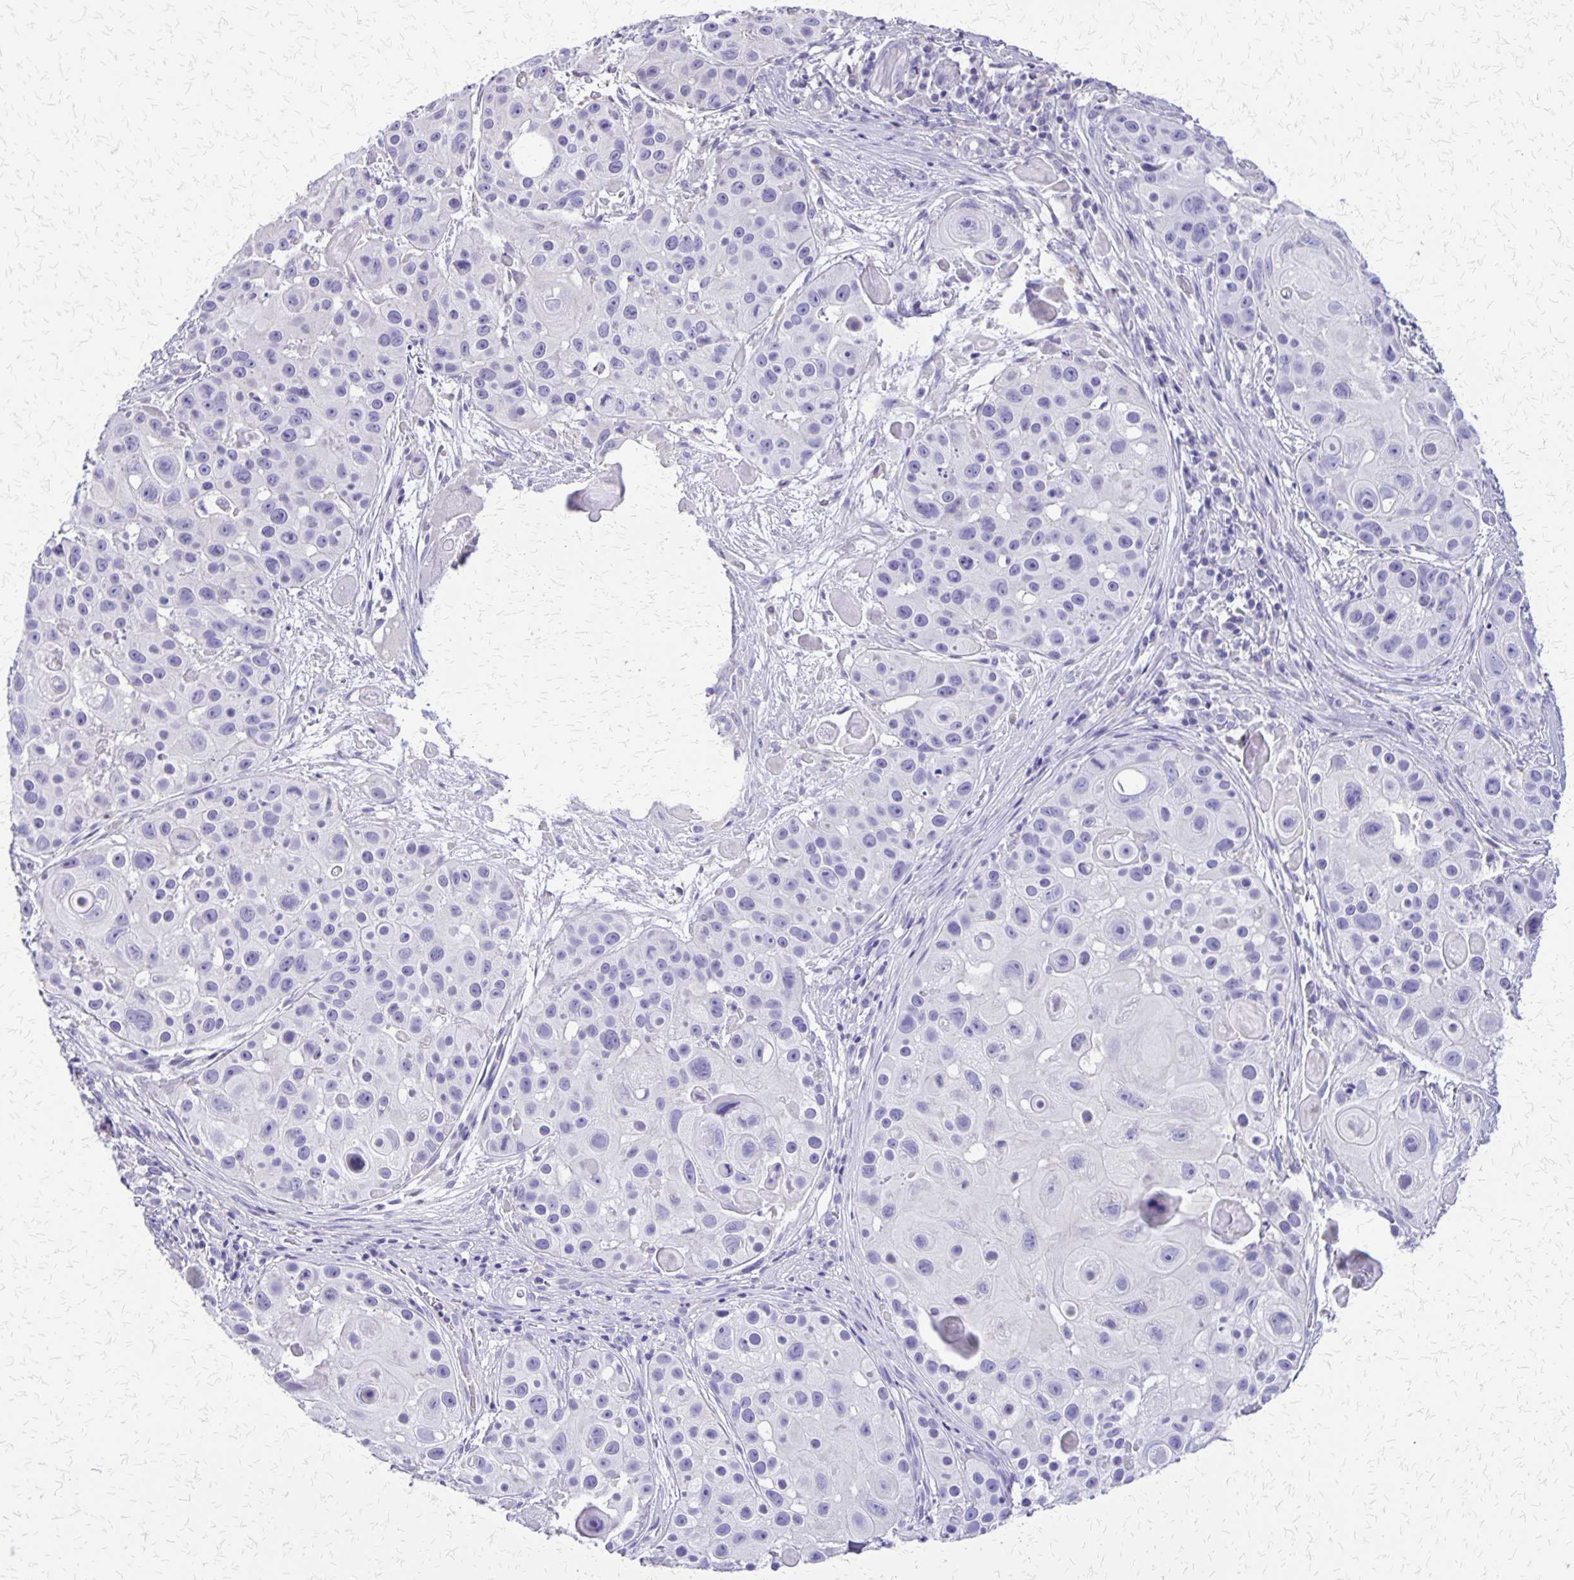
{"staining": {"intensity": "negative", "quantity": "none", "location": "none"}, "tissue": "skin cancer", "cell_type": "Tumor cells", "image_type": "cancer", "snomed": [{"axis": "morphology", "description": "Squamous cell carcinoma, NOS"}, {"axis": "topography", "description": "Skin"}], "caption": "IHC of squamous cell carcinoma (skin) demonstrates no expression in tumor cells.", "gene": "SI", "patient": {"sex": "male", "age": 92}}